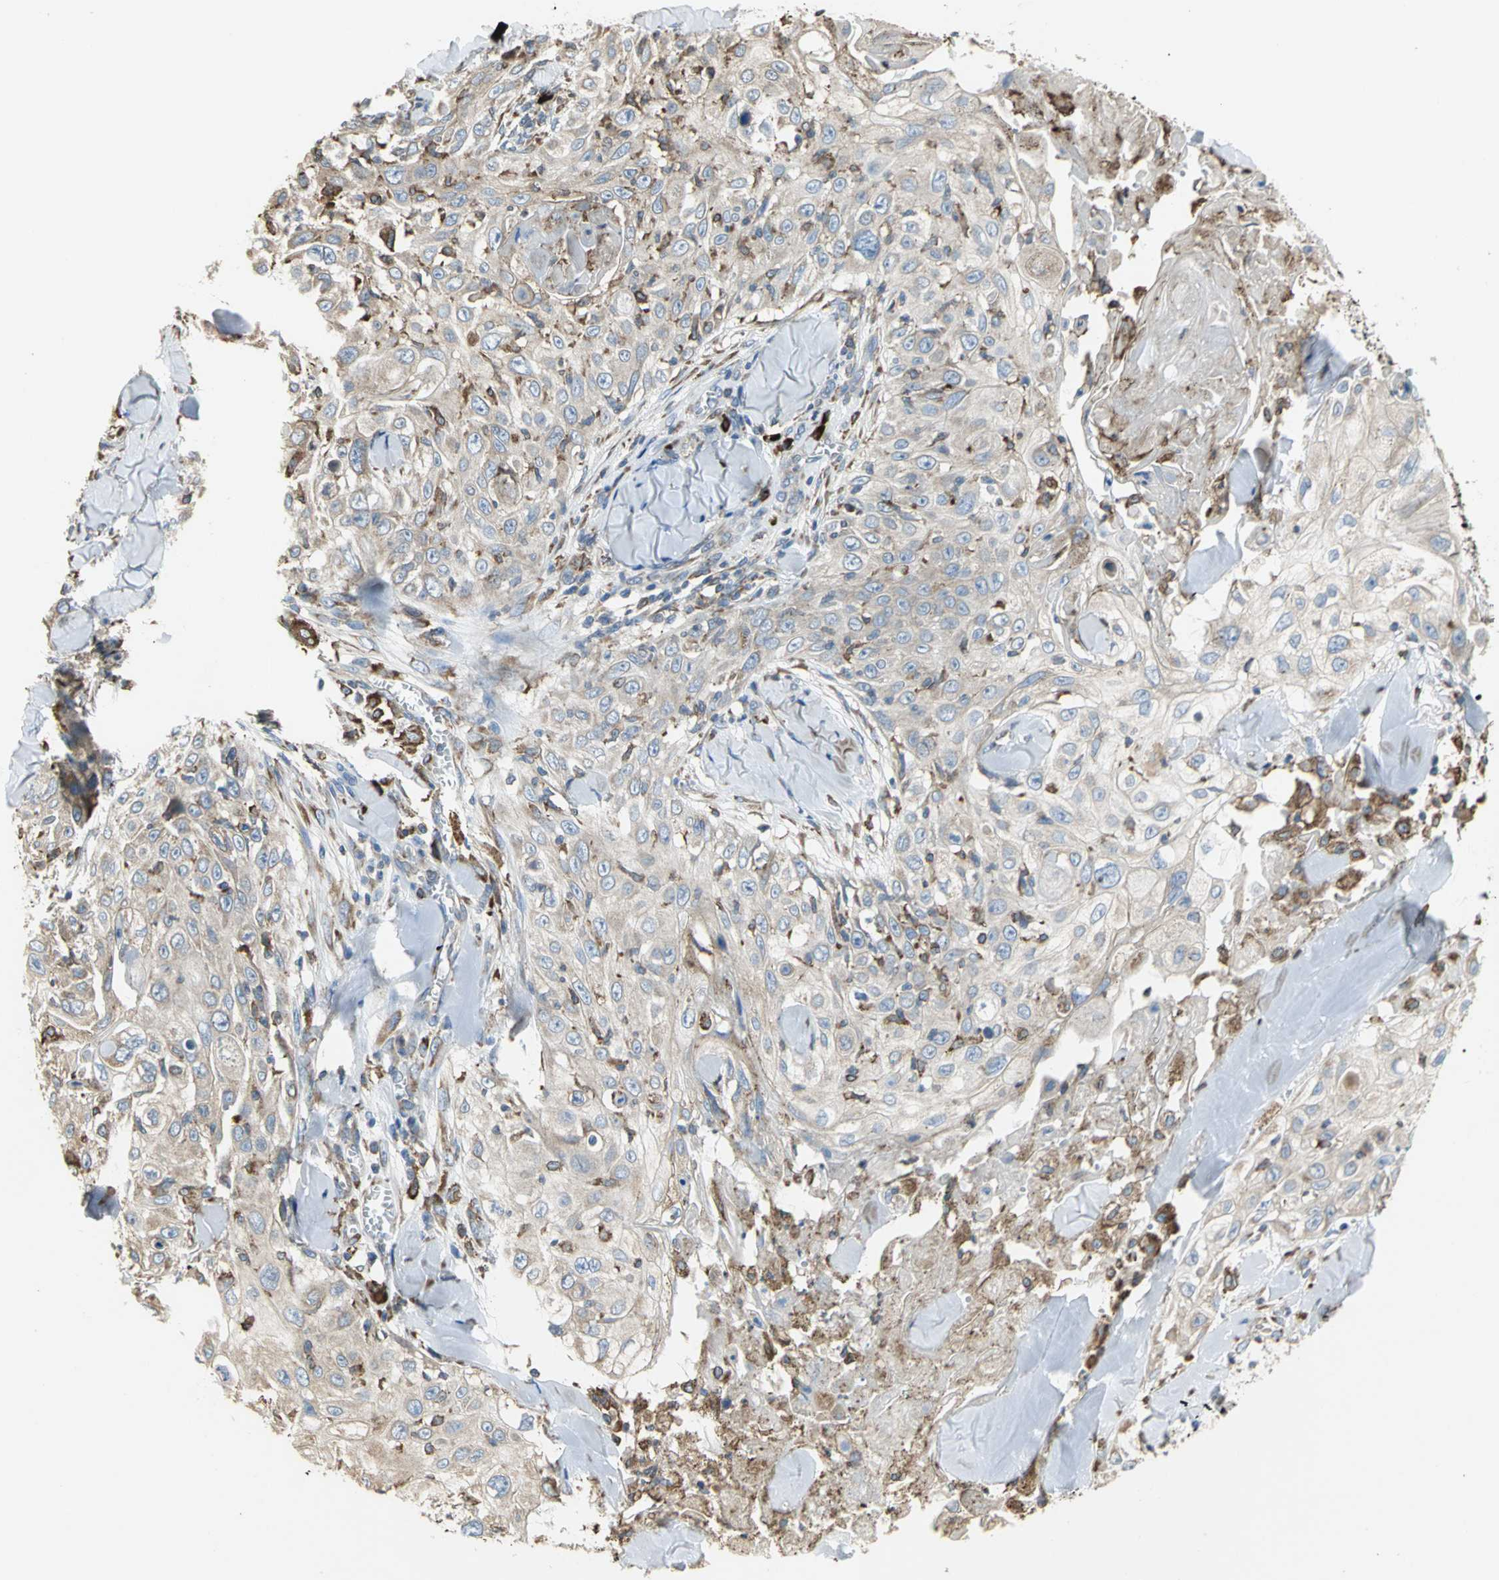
{"staining": {"intensity": "weak", "quantity": "25%-75%", "location": "cytoplasmic/membranous"}, "tissue": "skin cancer", "cell_type": "Tumor cells", "image_type": "cancer", "snomed": [{"axis": "morphology", "description": "Squamous cell carcinoma, NOS"}, {"axis": "topography", "description": "Skin"}], "caption": "This is an image of immunohistochemistry staining of squamous cell carcinoma (skin), which shows weak positivity in the cytoplasmic/membranous of tumor cells.", "gene": "SDF2L1", "patient": {"sex": "male", "age": 86}}